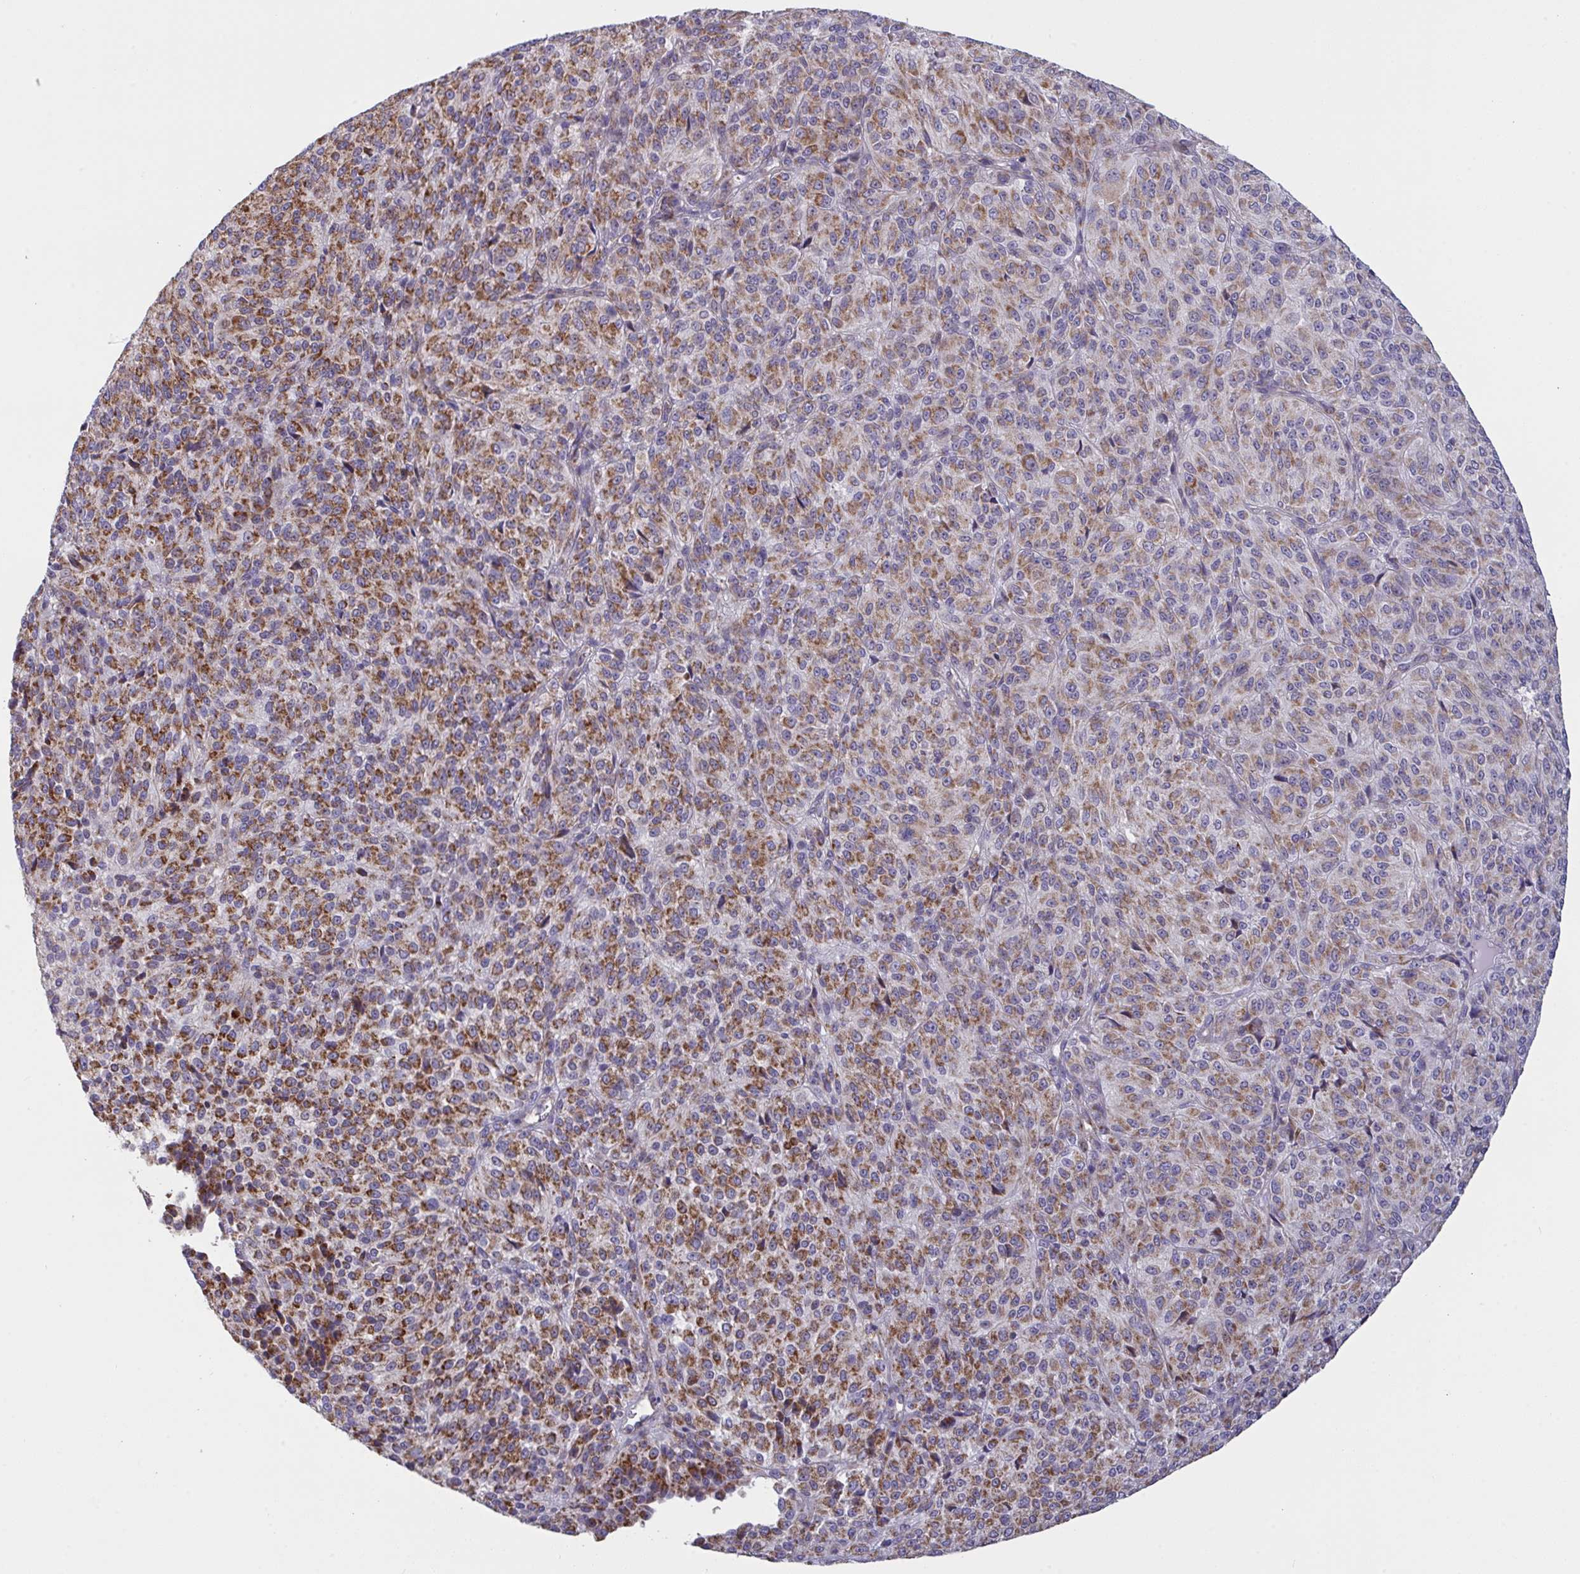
{"staining": {"intensity": "strong", "quantity": "25%-75%", "location": "cytoplasmic/membranous"}, "tissue": "melanoma", "cell_type": "Tumor cells", "image_type": "cancer", "snomed": [{"axis": "morphology", "description": "Malignant melanoma, Metastatic site"}, {"axis": "topography", "description": "Brain"}], "caption": "Malignant melanoma (metastatic site) stained for a protein reveals strong cytoplasmic/membranous positivity in tumor cells. (brown staining indicates protein expression, while blue staining denotes nuclei).", "gene": "MICOS10", "patient": {"sex": "female", "age": 56}}